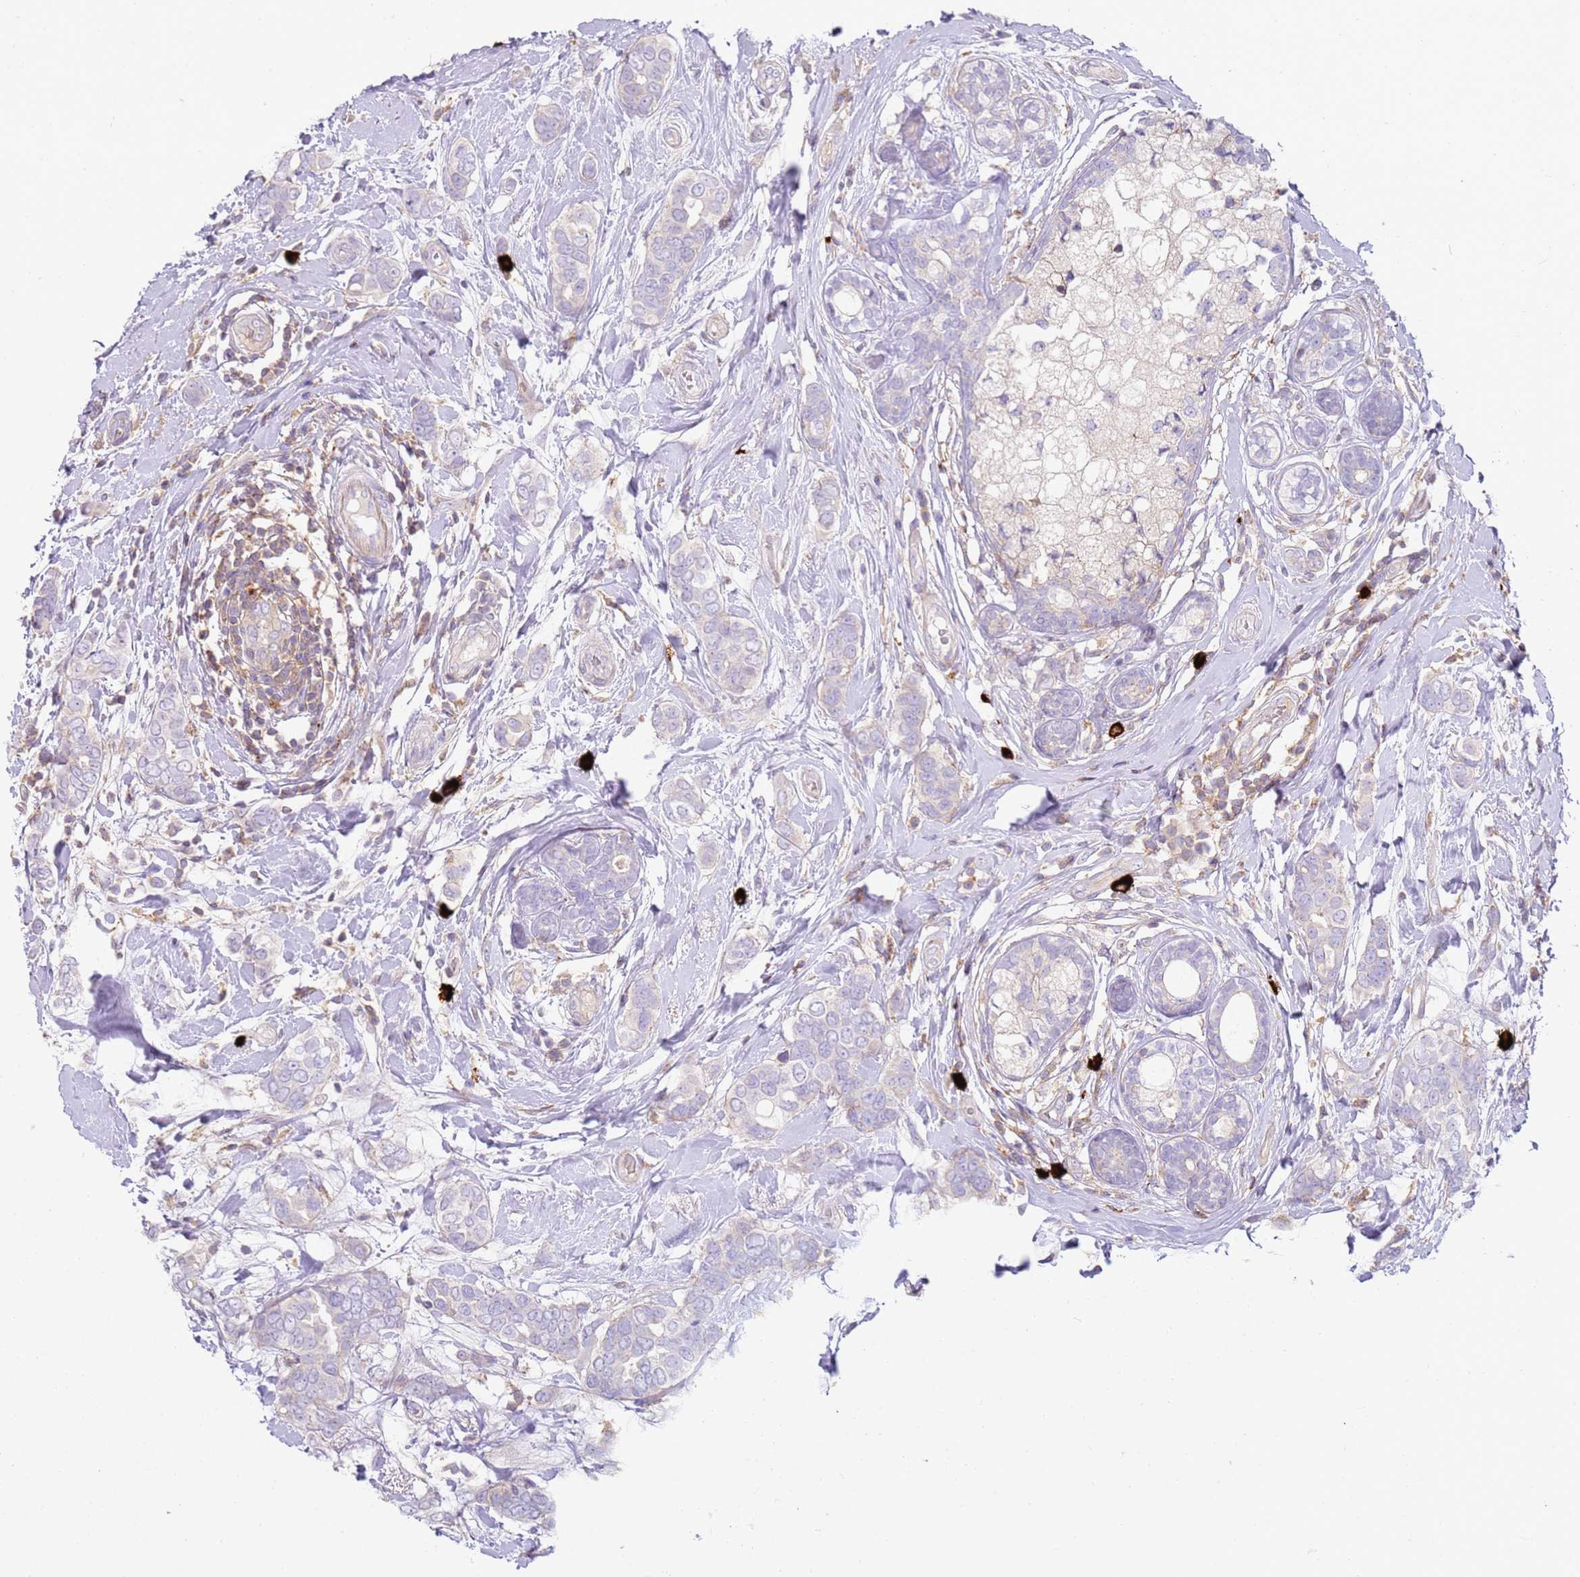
{"staining": {"intensity": "negative", "quantity": "none", "location": "none"}, "tissue": "breast cancer", "cell_type": "Tumor cells", "image_type": "cancer", "snomed": [{"axis": "morphology", "description": "Lobular carcinoma"}, {"axis": "topography", "description": "Breast"}], "caption": "This micrograph is of breast lobular carcinoma stained with immunohistochemistry (IHC) to label a protein in brown with the nuclei are counter-stained blue. There is no positivity in tumor cells. (Brightfield microscopy of DAB (3,3'-diaminobenzidine) immunohistochemistry (IHC) at high magnification).", "gene": "FPR1", "patient": {"sex": "female", "age": 51}}